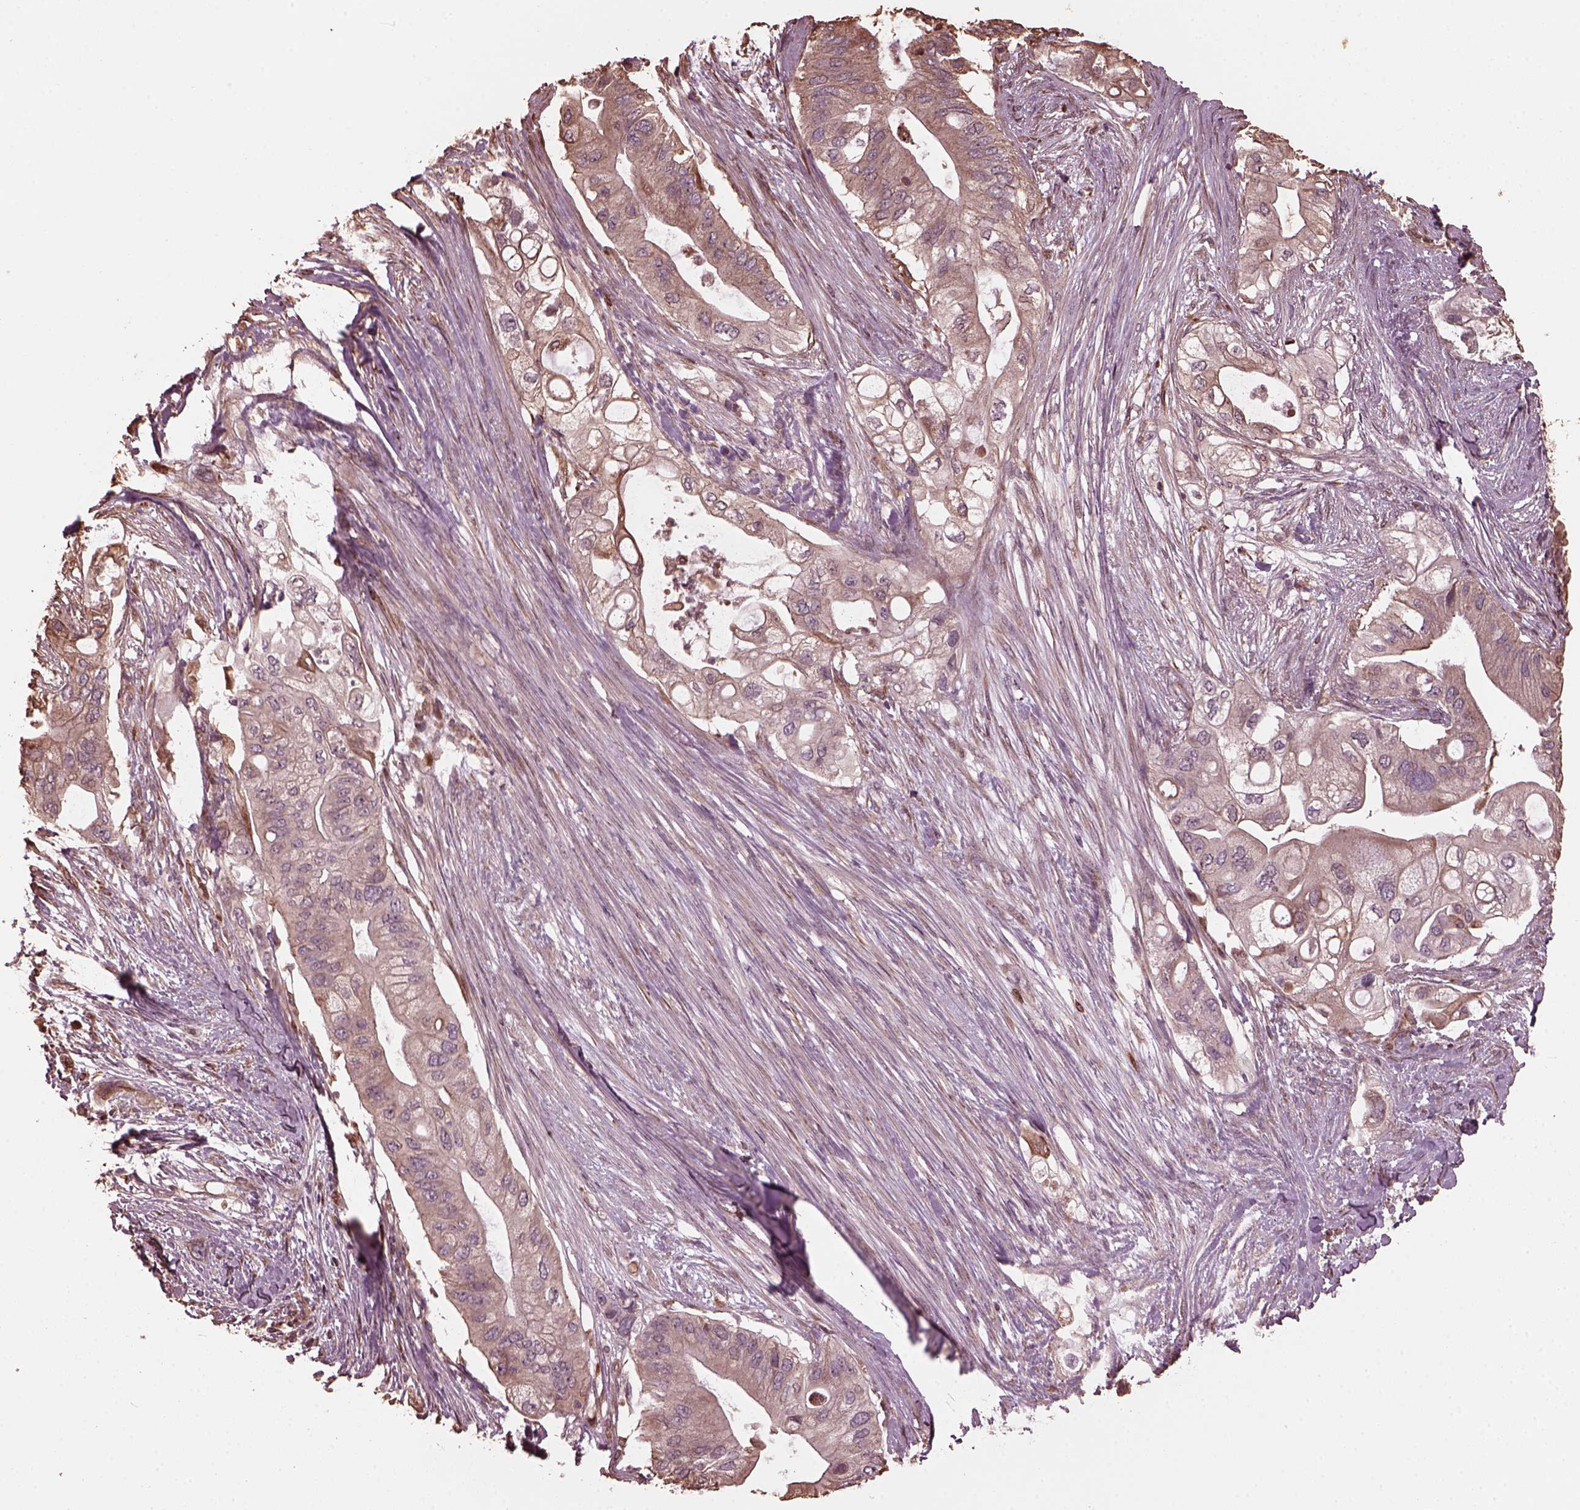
{"staining": {"intensity": "weak", "quantity": "25%-75%", "location": "cytoplasmic/membranous"}, "tissue": "pancreatic cancer", "cell_type": "Tumor cells", "image_type": "cancer", "snomed": [{"axis": "morphology", "description": "Adenocarcinoma, NOS"}, {"axis": "topography", "description": "Pancreas"}], "caption": "Pancreatic cancer (adenocarcinoma) was stained to show a protein in brown. There is low levels of weak cytoplasmic/membranous staining in approximately 25%-75% of tumor cells. The staining is performed using DAB brown chromogen to label protein expression. The nuclei are counter-stained blue using hematoxylin.", "gene": "GTPBP1", "patient": {"sex": "female", "age": 72}}